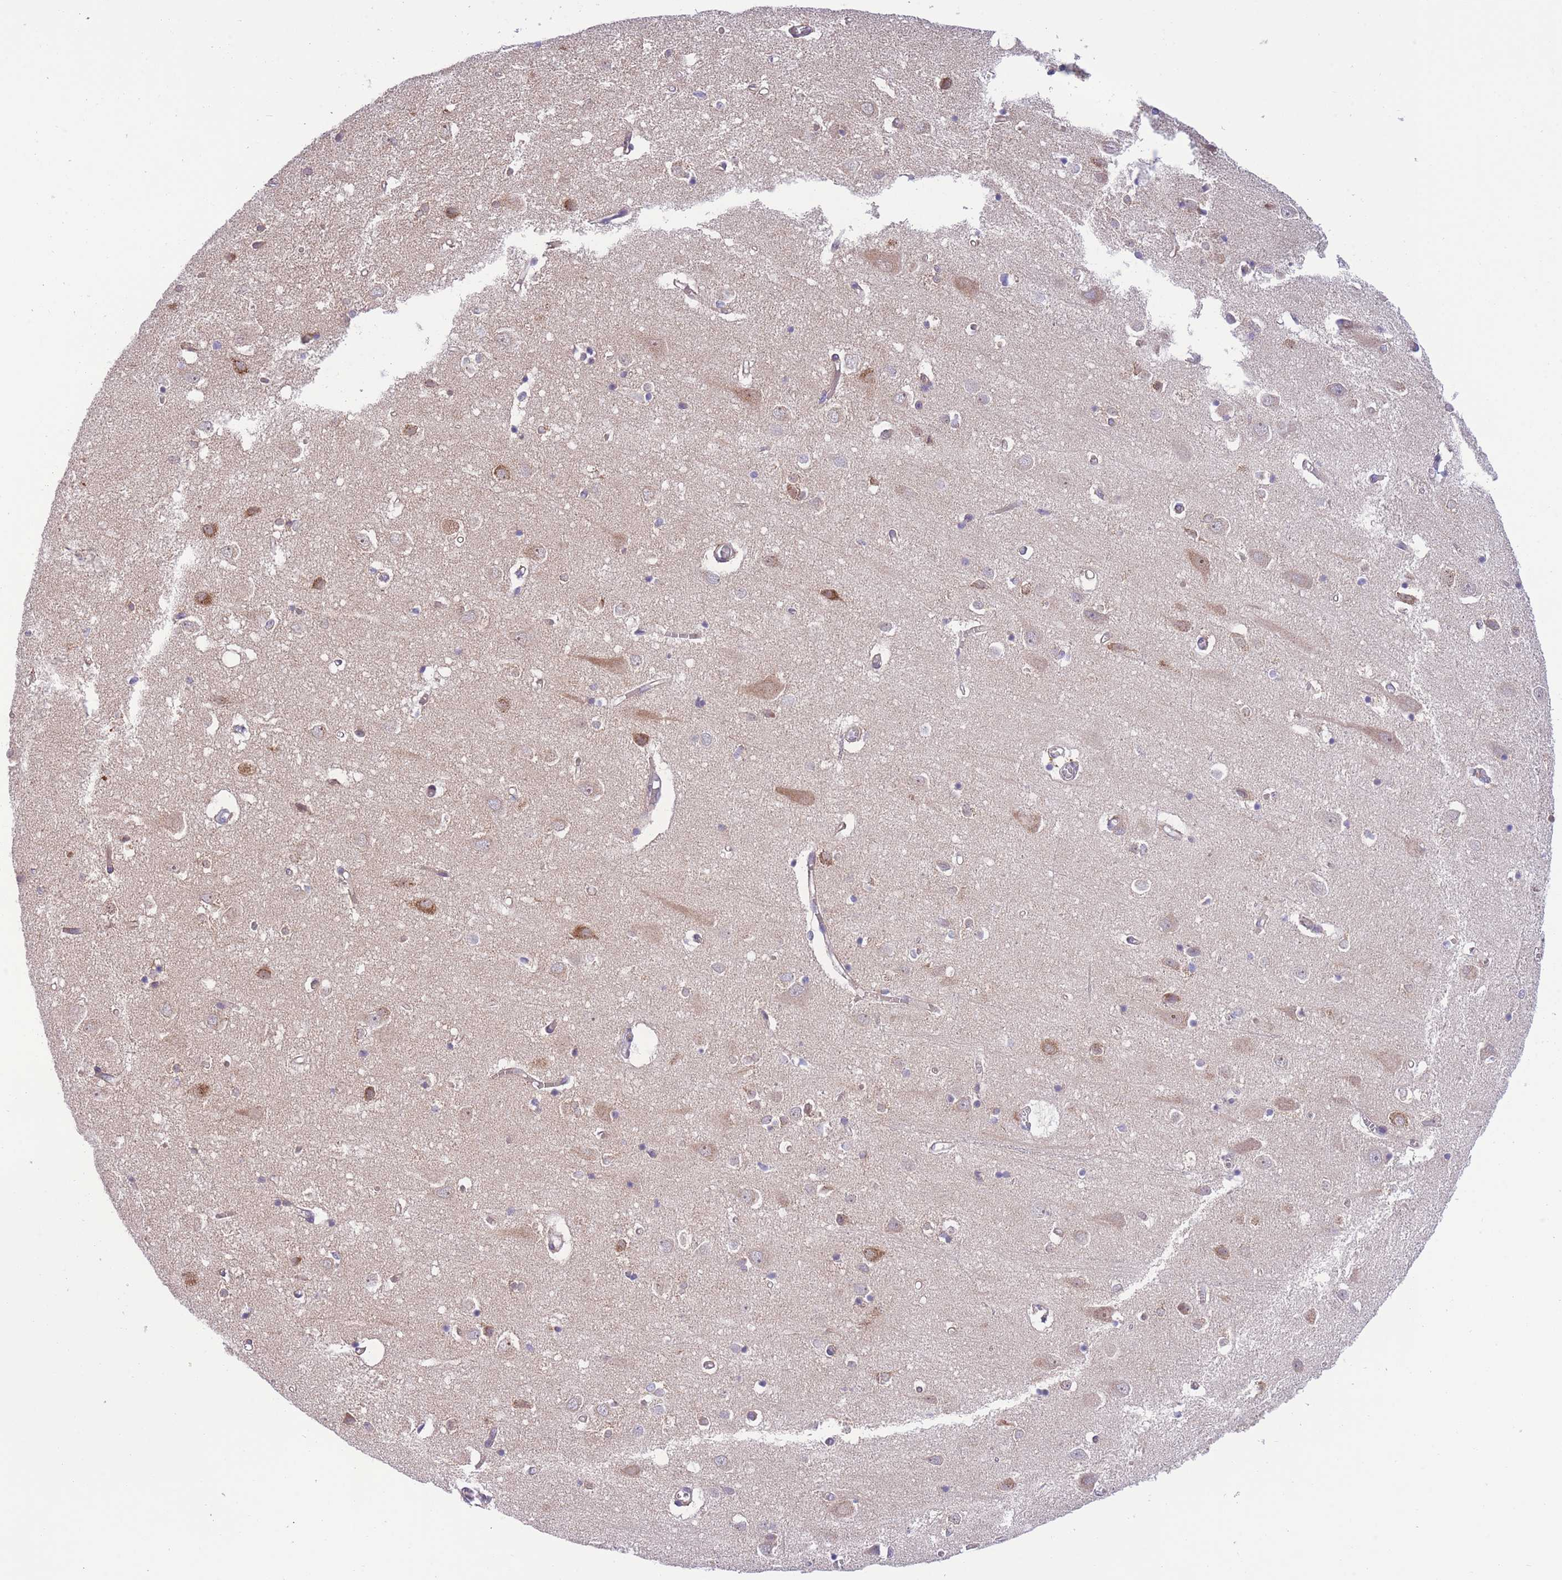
{"staining": {"intensity": "weak", "quantity": "25%-75%", "location": "cytoplasmic/membranous"}, "tissue": "cerebral cortex", "cell_type": "Endothelial cells", "image_type": "normal", "snomed": [{"axis": "morphology", "description": "Normal tissue, NOS"}, {"axis": "topography", "description": "Cerebral cortex"}], "caption": "A low amount of weak cytoplasmic/membranous expression is identified in approximately 25%-75% of endothelial cells in normal cerebral cortex. (brown staining indicates protein expression, while blue staining denotes nuclei).", "gene": "WWOX", "patient": {"sex": "male", "age": 70}}